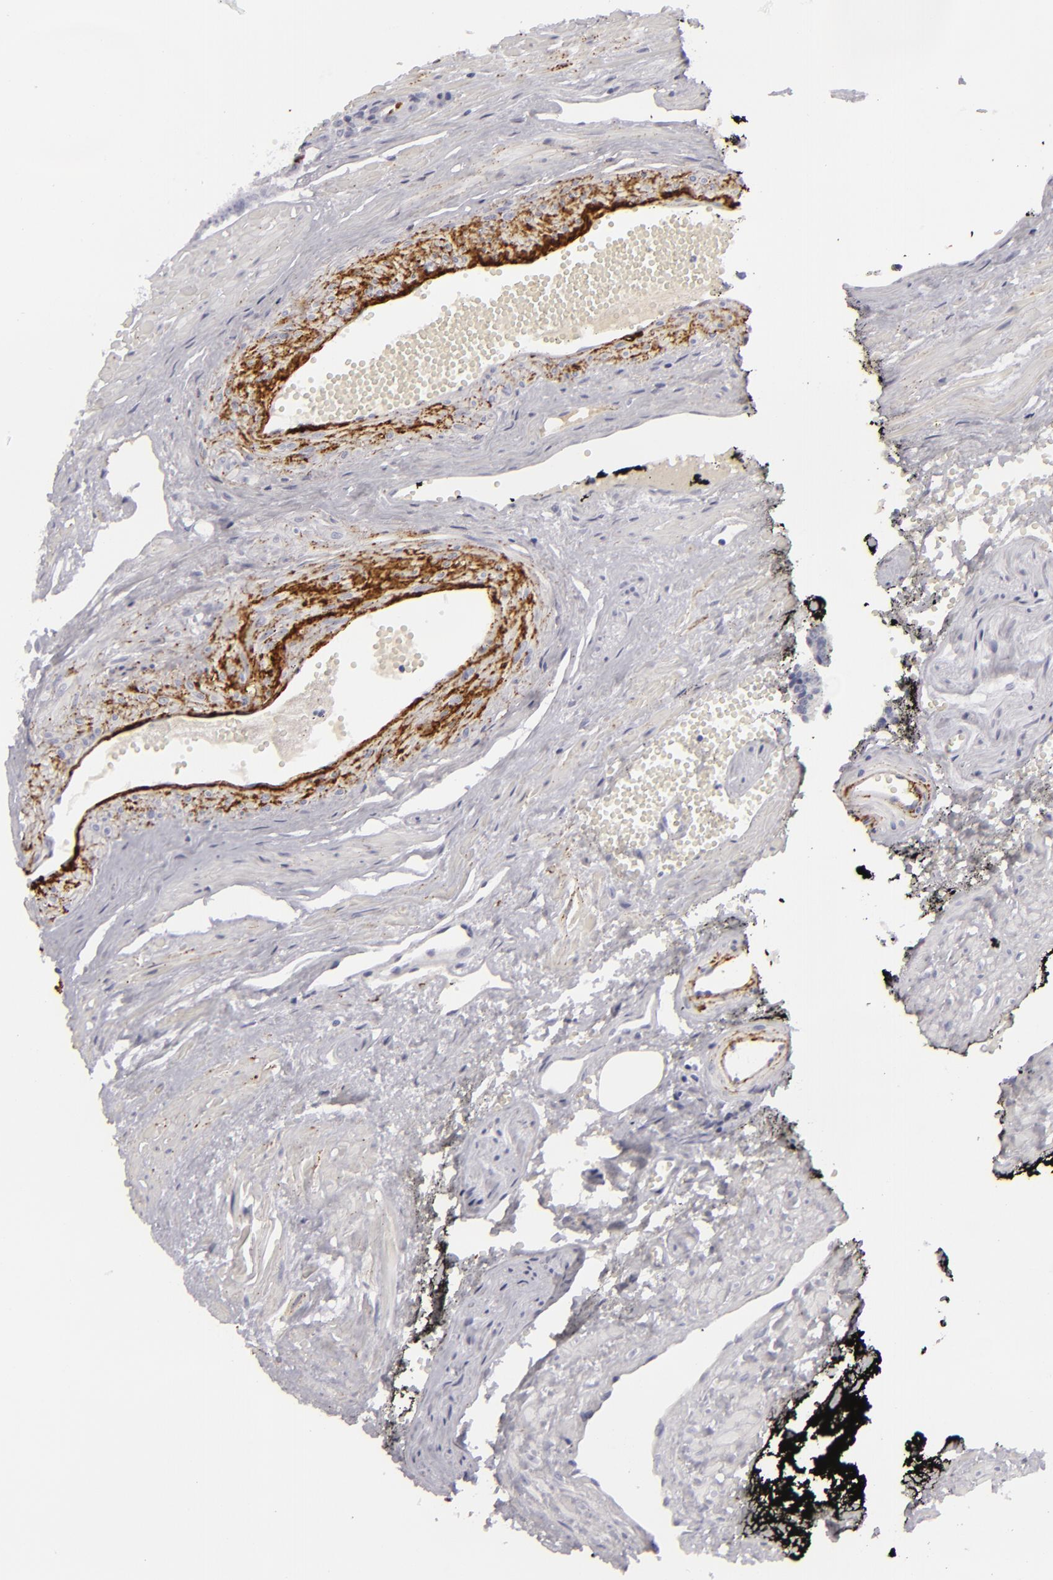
{"staining": {"intensity": "negative", "quantity": "none", "location": "none"}, "tissue": "prostate cancer", "cell_type": "Tumor cells", "image_type": "cancer", "snomed": [{"axis": "morphology", "description": "Adenocarcinoma, High grade"}, {"axis": "topography", "description": "Prostate"}], "caption": "An immunohistochemistry (IHC) image of prostate adenocarcinoma (high-grade) is shown. There is no staining in tumor cells of prostate adenocarcinoma (high-grade).", "gene": "C9", "patient": {"sex": "male", "age": 56}}